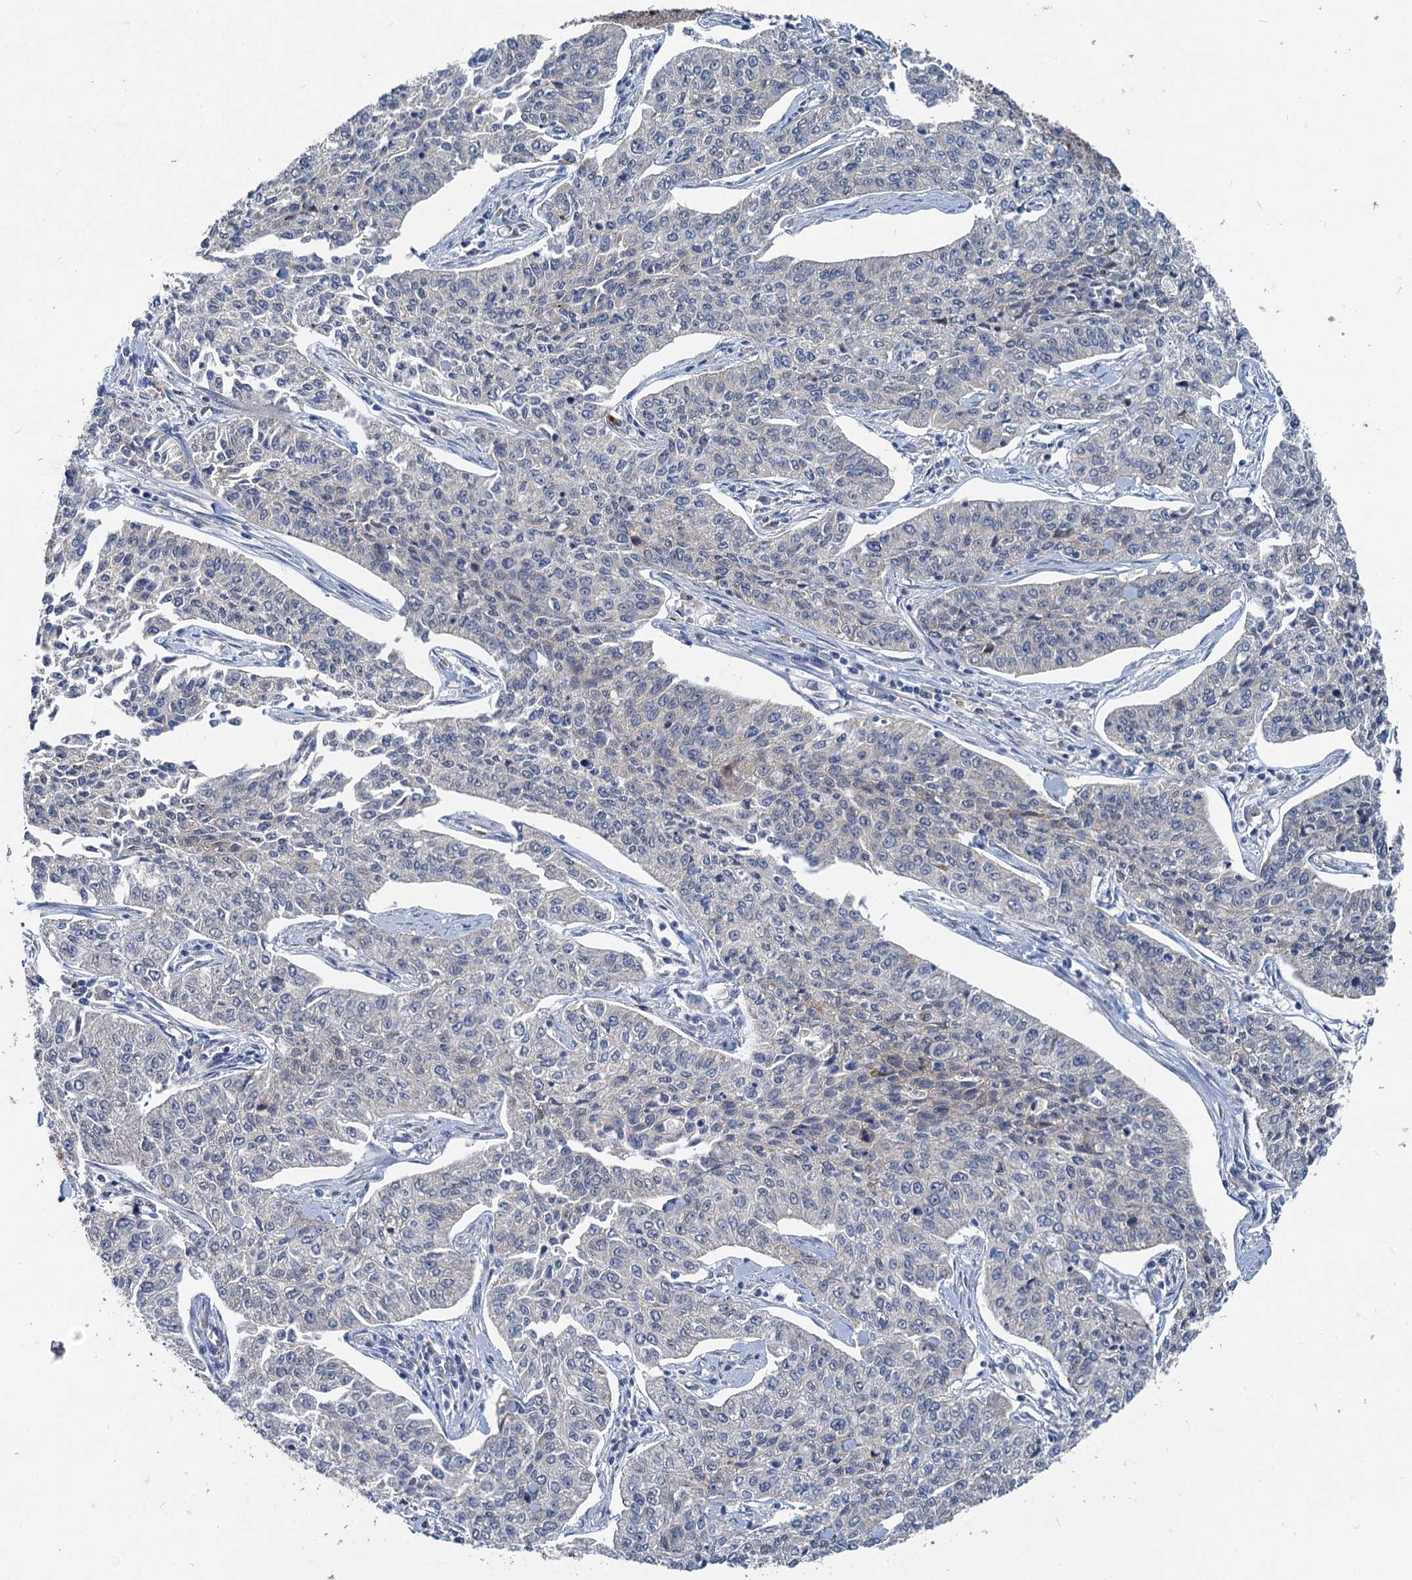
{"staining": {"intensity": "weak", "quantity": "<25%", "location": "cytoplasmic/membranous"}, "tissue": "cervical cancer", "cell_type": "Tumor cells", "image_type": "cancer", "snomed": [{"axis": "morphology", "description": "Squamous cell carcinoma, NOS"}, {"axis": "topography", "description": "Cervix"}], "caption": "Immunohistochemistry (IHC) of human squamous cell carcinoma (cervical) demonstrates no positivity in tumor cells.", "gene": "EIF2B2", "patient": {"sex": "female", "age": 35}}